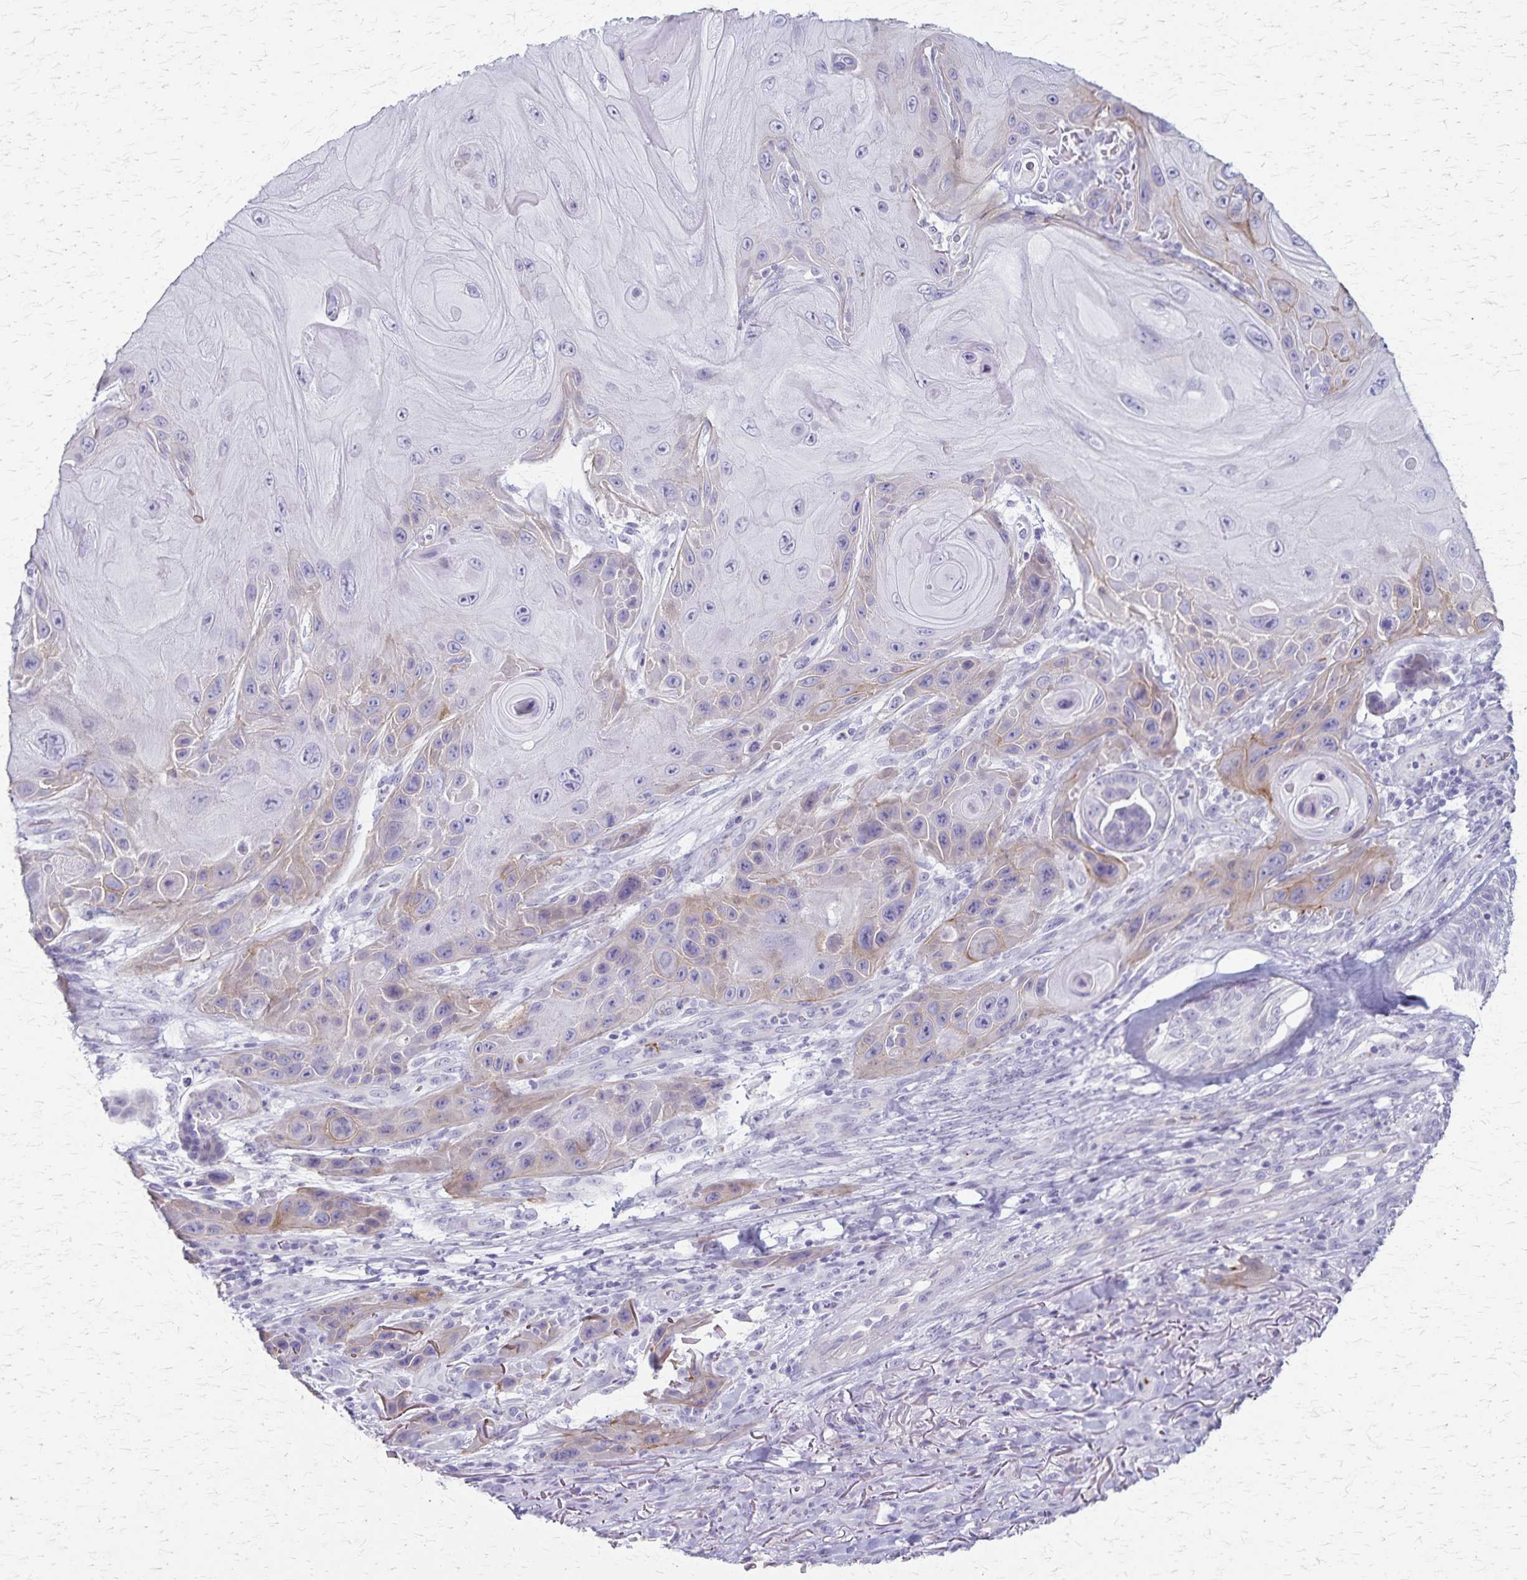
{"staining": {"intensity": "weak", "quantity": "25%-75%", "location": "cytoplasmic/membranous"}, "tissue": "skin cancer", "cell_type": "Tumor cells", "image_type": "cancer", "snomed": [{"axis": "morphology", "description": "Squamous cell carcinoma, NOS"}, {"axis": "topography", "description": "Skin"}], "caption": "A micrograph of skin cancer (squamous cell carcinoma) stained for a protein shows weak cytoplasmic/membranous brown staining in tumor cells.", "gene": "RASL10B", "patient": {"sex": "female", "age": 94}}